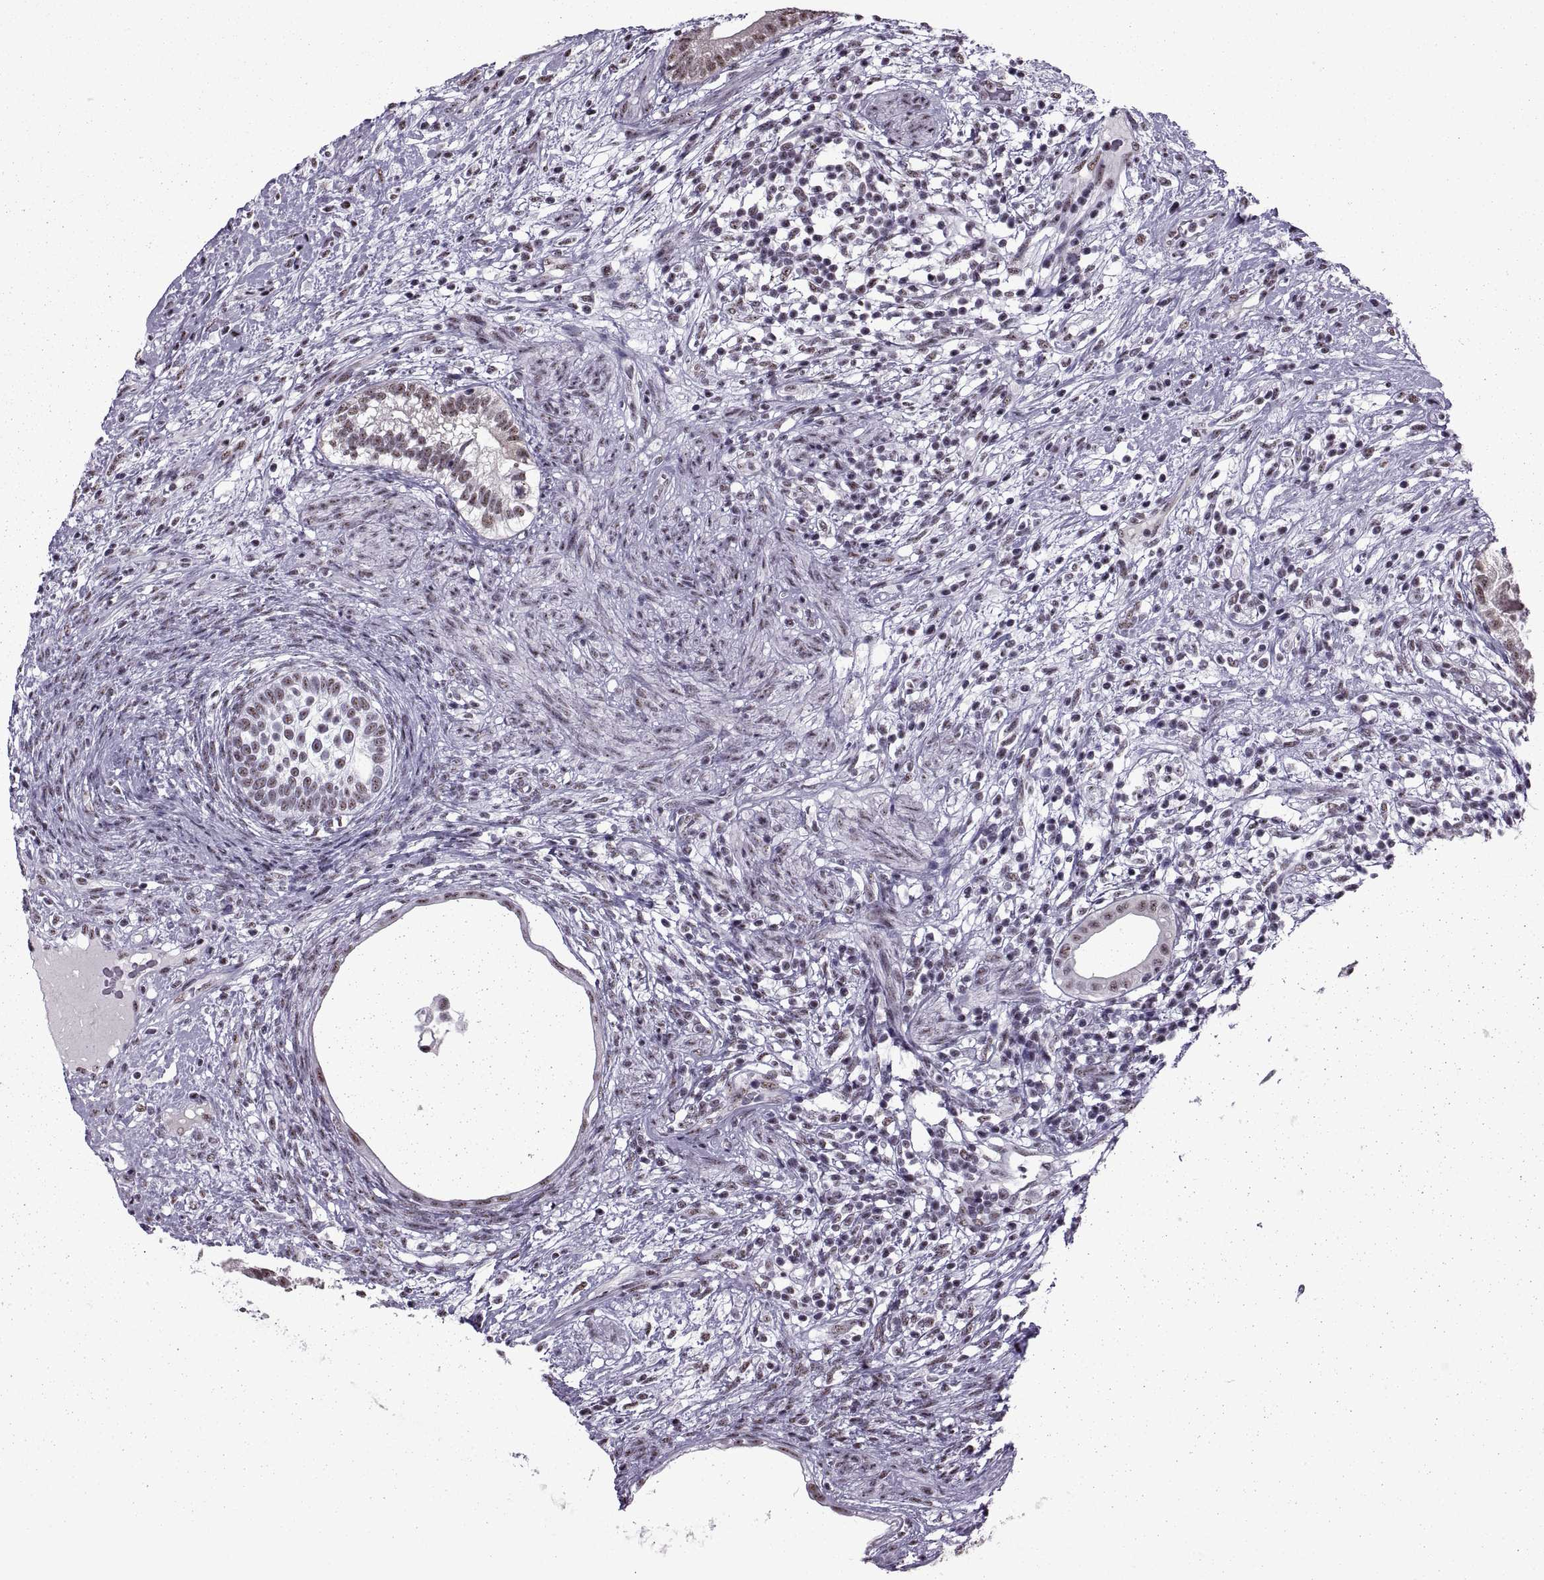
{"staining": {"intensity": "strong", "quantity": "25%-75%", "location": "cytoplasmic/membranous,nuclear"}, "tissue": "testis cancer", "cell_type": "Tumor cells", "image_type": "cancer", "snomed": [{"axis": "morphology", "description": "Seminoma, NOS"}, {"axis": "morphology", "description": "Carcinoma, Embryonal, NOS"}, {"axis": "topography", "description": "Testis"}], "caption": "Immunohistochemistry (IHC) image of human testis seminoma stained for a protein (brown), which exhibits high levels of strong cytoplasmic/membranous and nuclear staining in approximately 25%-75% of tumor cells.", "gene": "MAGEA4", "patient": {"sex": "male", "age": 41}}